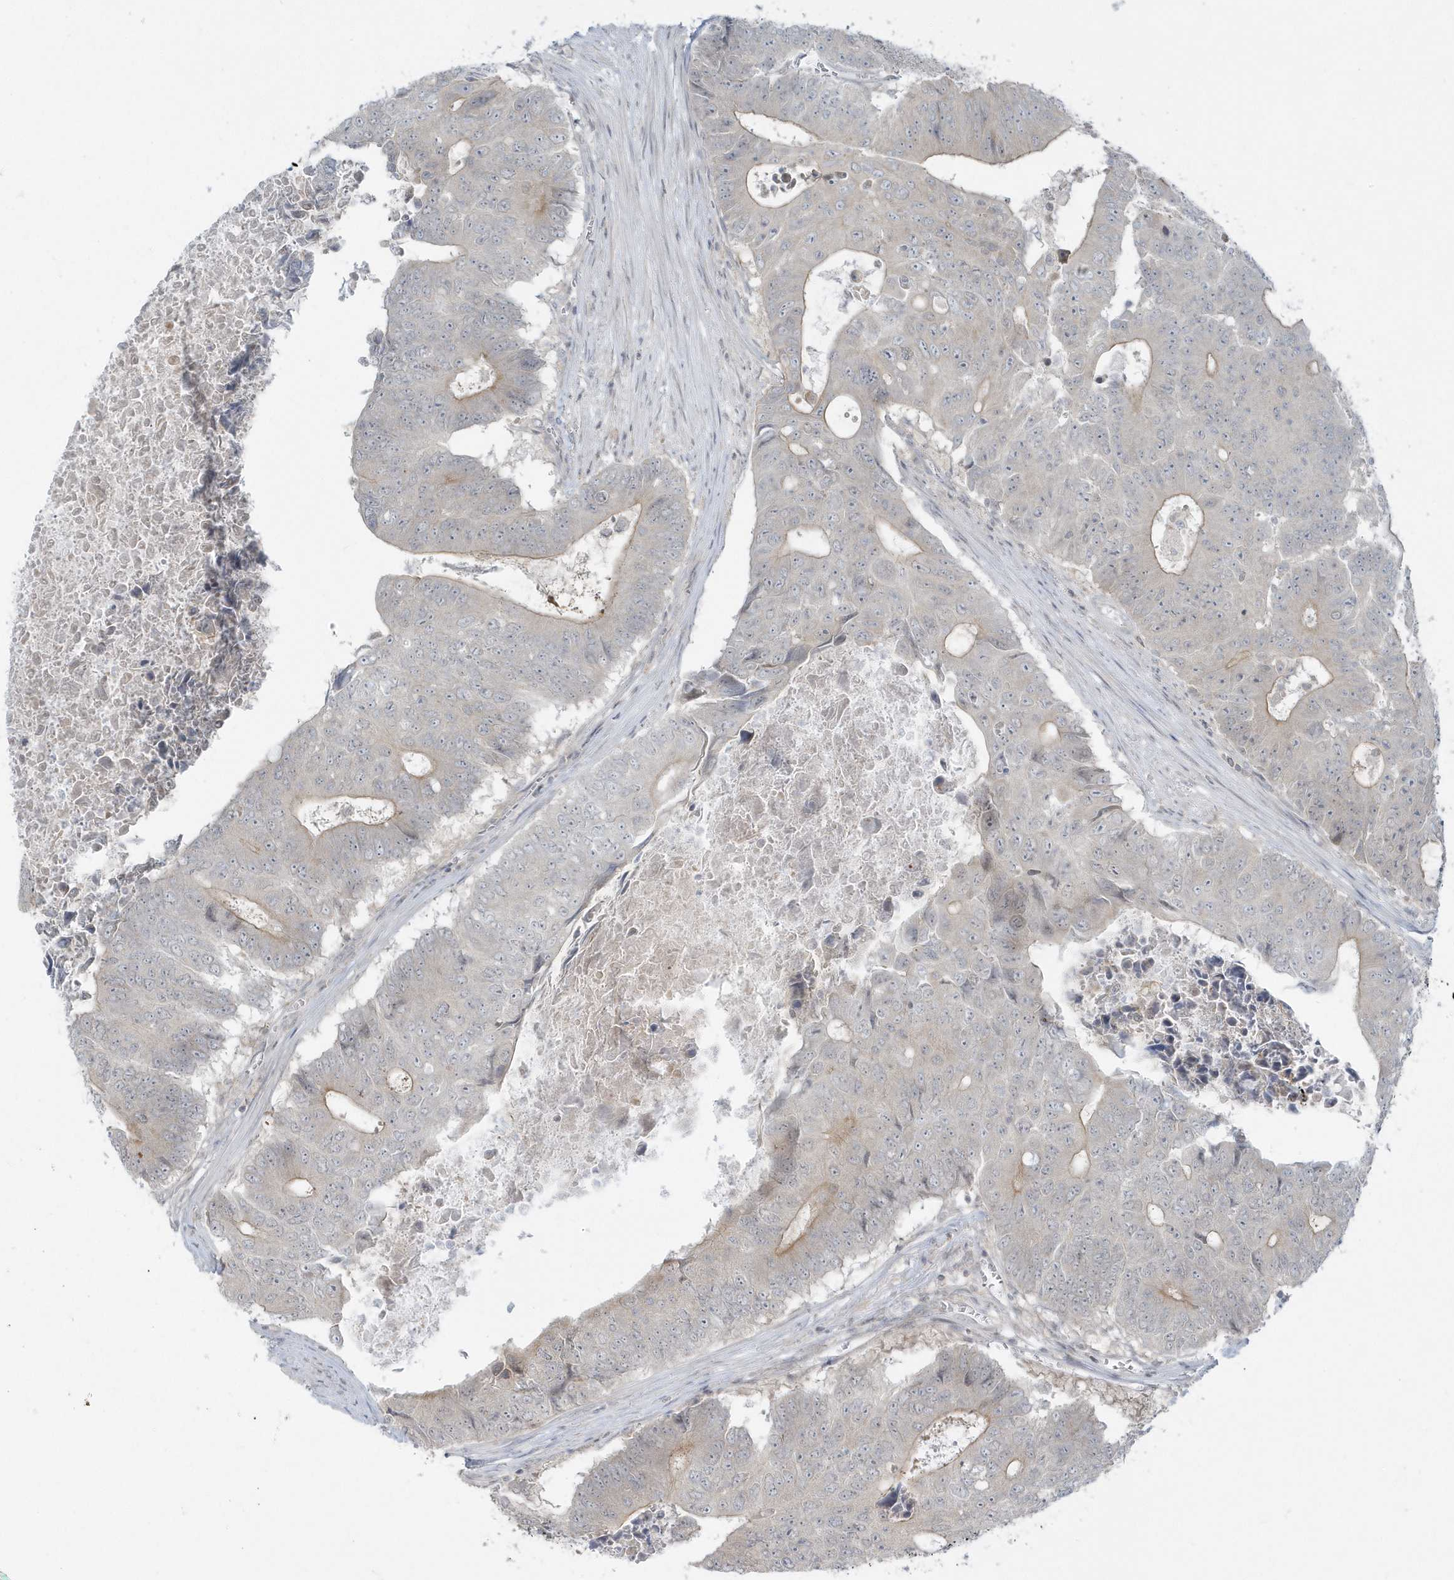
{"staining": {"intensity": "weak", "quantity": "25%-75%", "location": "cytoplasmic/membranous"}, "tissue": "colorectal cancer", "cell_type": "Tumor cells", "image_type": "cancer", "snomed": [{"axis": "morphology", "description": "Adenocarcinoma, NOS"}, {"axis": "topography", "description": "Colon"}], "caption": "Weak cytoplasmic/membranous expression is appreciated in approximately 25%-75% of tumor cells in colorectal adenocarcinoma.", "gene": "BLTP3A", "patient": {"sex": "male", "age": 87}}